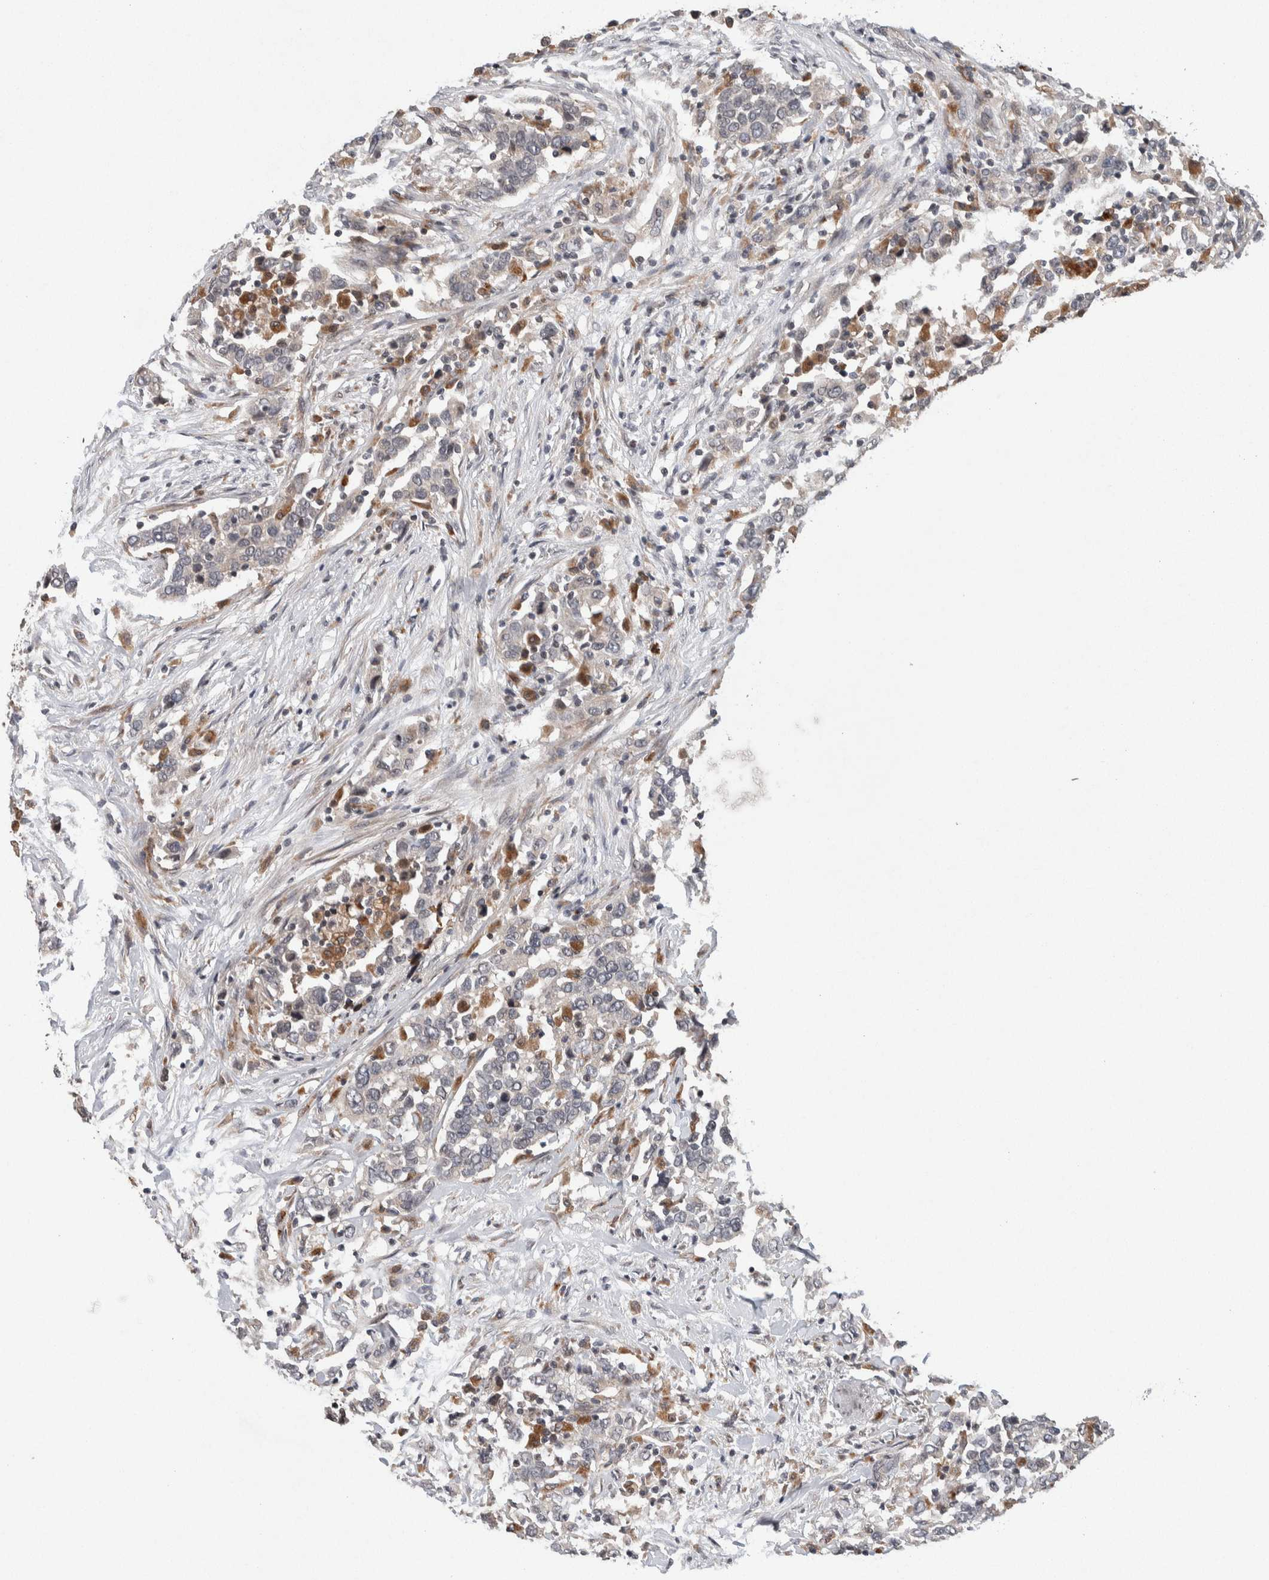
{"staining": {"intensity": "negative", "quantity": "none", "location": "none"}, "tissue": "urothelial cancer", "cell_type": "Tumor cells", "image_type": "cancer", "snomed": [{"axis": "morphology", "description": "Urothelial carcinoma, High grade"}, {"axis": "topography", "description": "Urinary bladder"}], "caption": "Human high-grade urothelial carcinoma stained for a protein using immunohistochemistry (IHC) reveals no expression in tumor cells.", "gene": "KCNK1", "patient": {"sex": "male", "age": 61}}